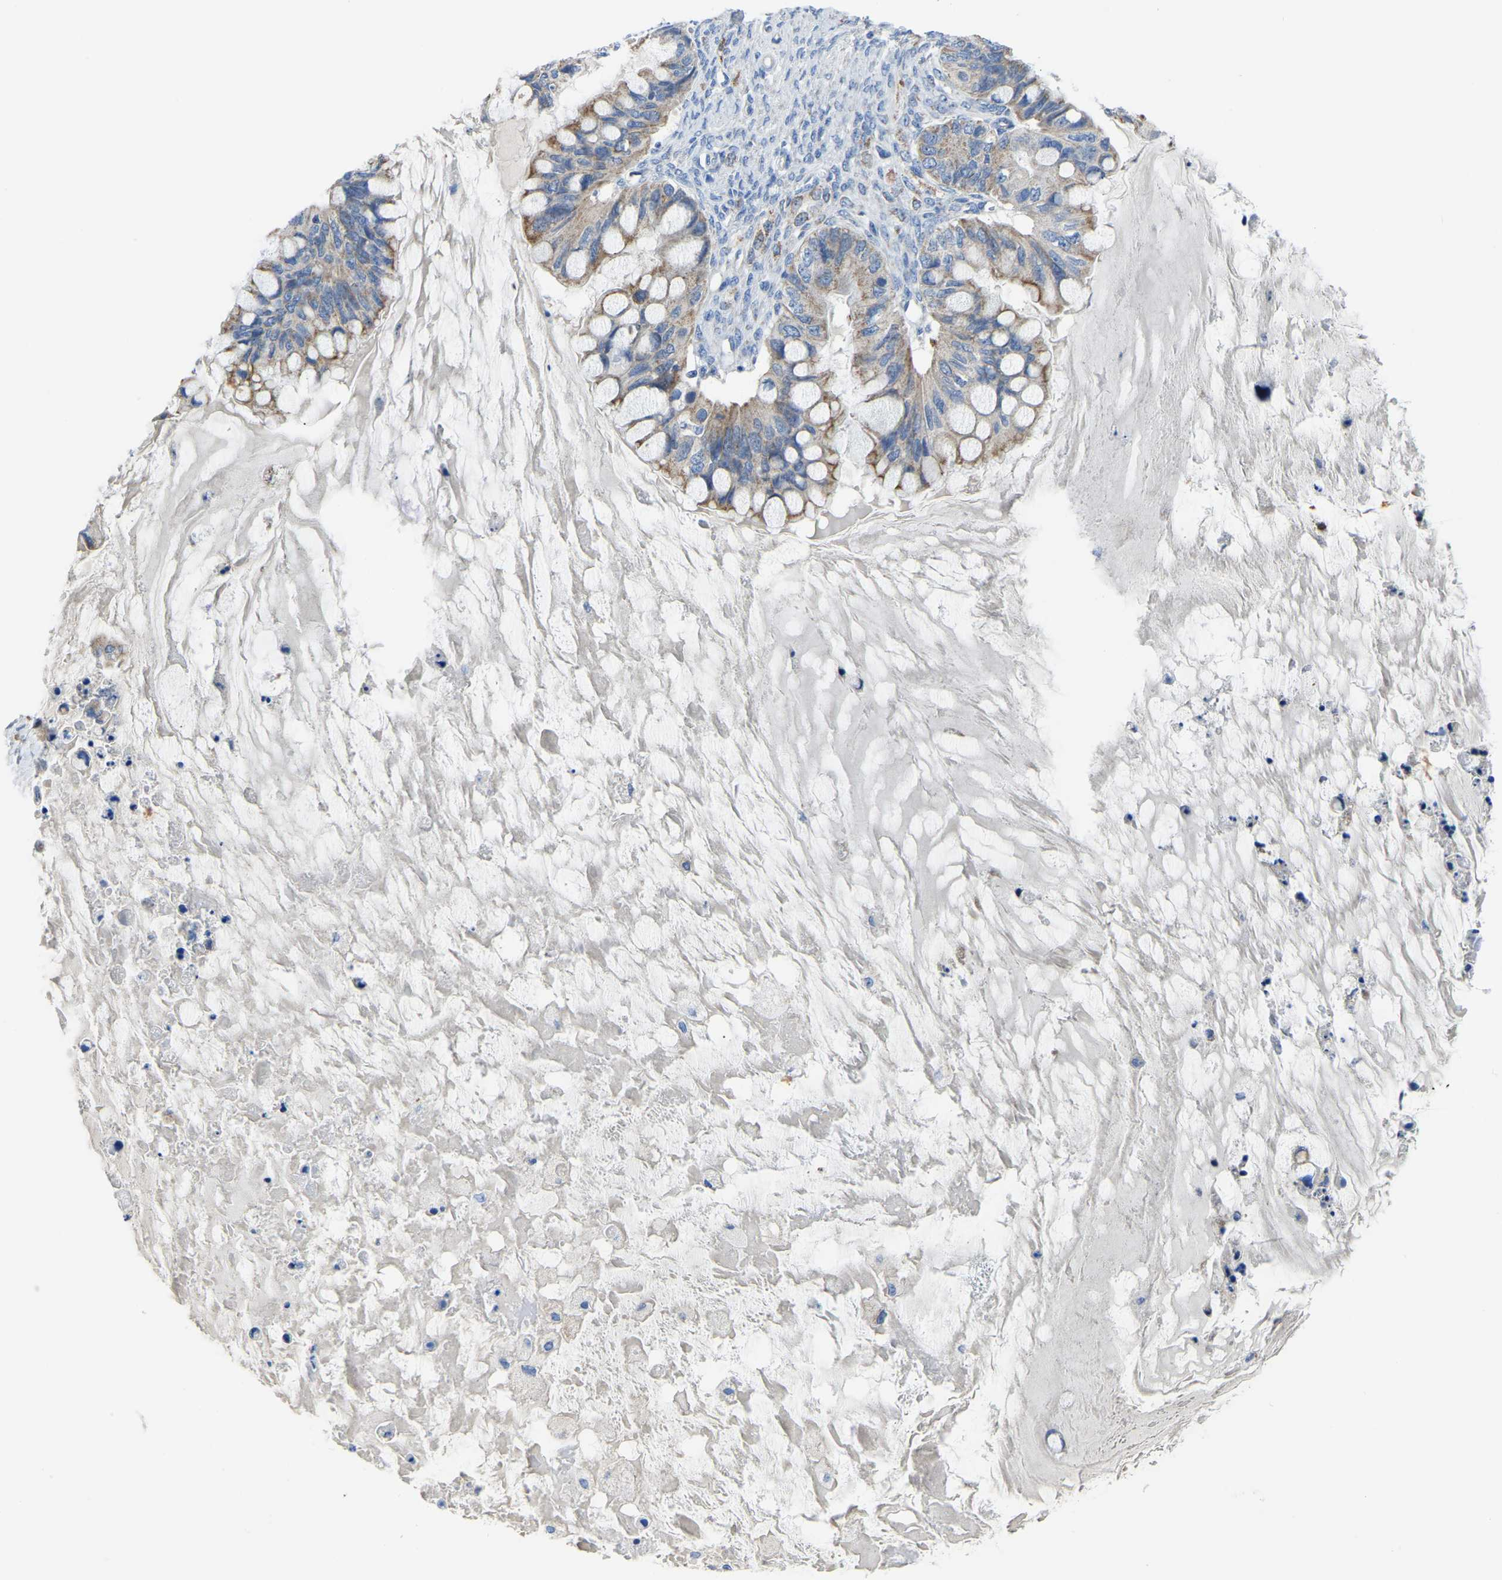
{"staining": {"intensity": "moderate", "quantity": ">75%", "location": "cytoplasmic/membranous"}, "tissue": "ovarian cancer", "cell_type": "Tumor cells", "image_type": "cancer", "snomed": [{"axis": "morphology", "description": "Cystadenocarcinoma, mucinous, NOS"}, {"axis": "topography", "description": "Ovary"}], "caption": "Ovarian cancer tissue demonstrates moderate cytoplasmic/membranous staining in about >75% of tumor cells, visualized by immunohistochemistry.", "gene": "ETFA", "patient": {"sex": "female", "age": 80}}